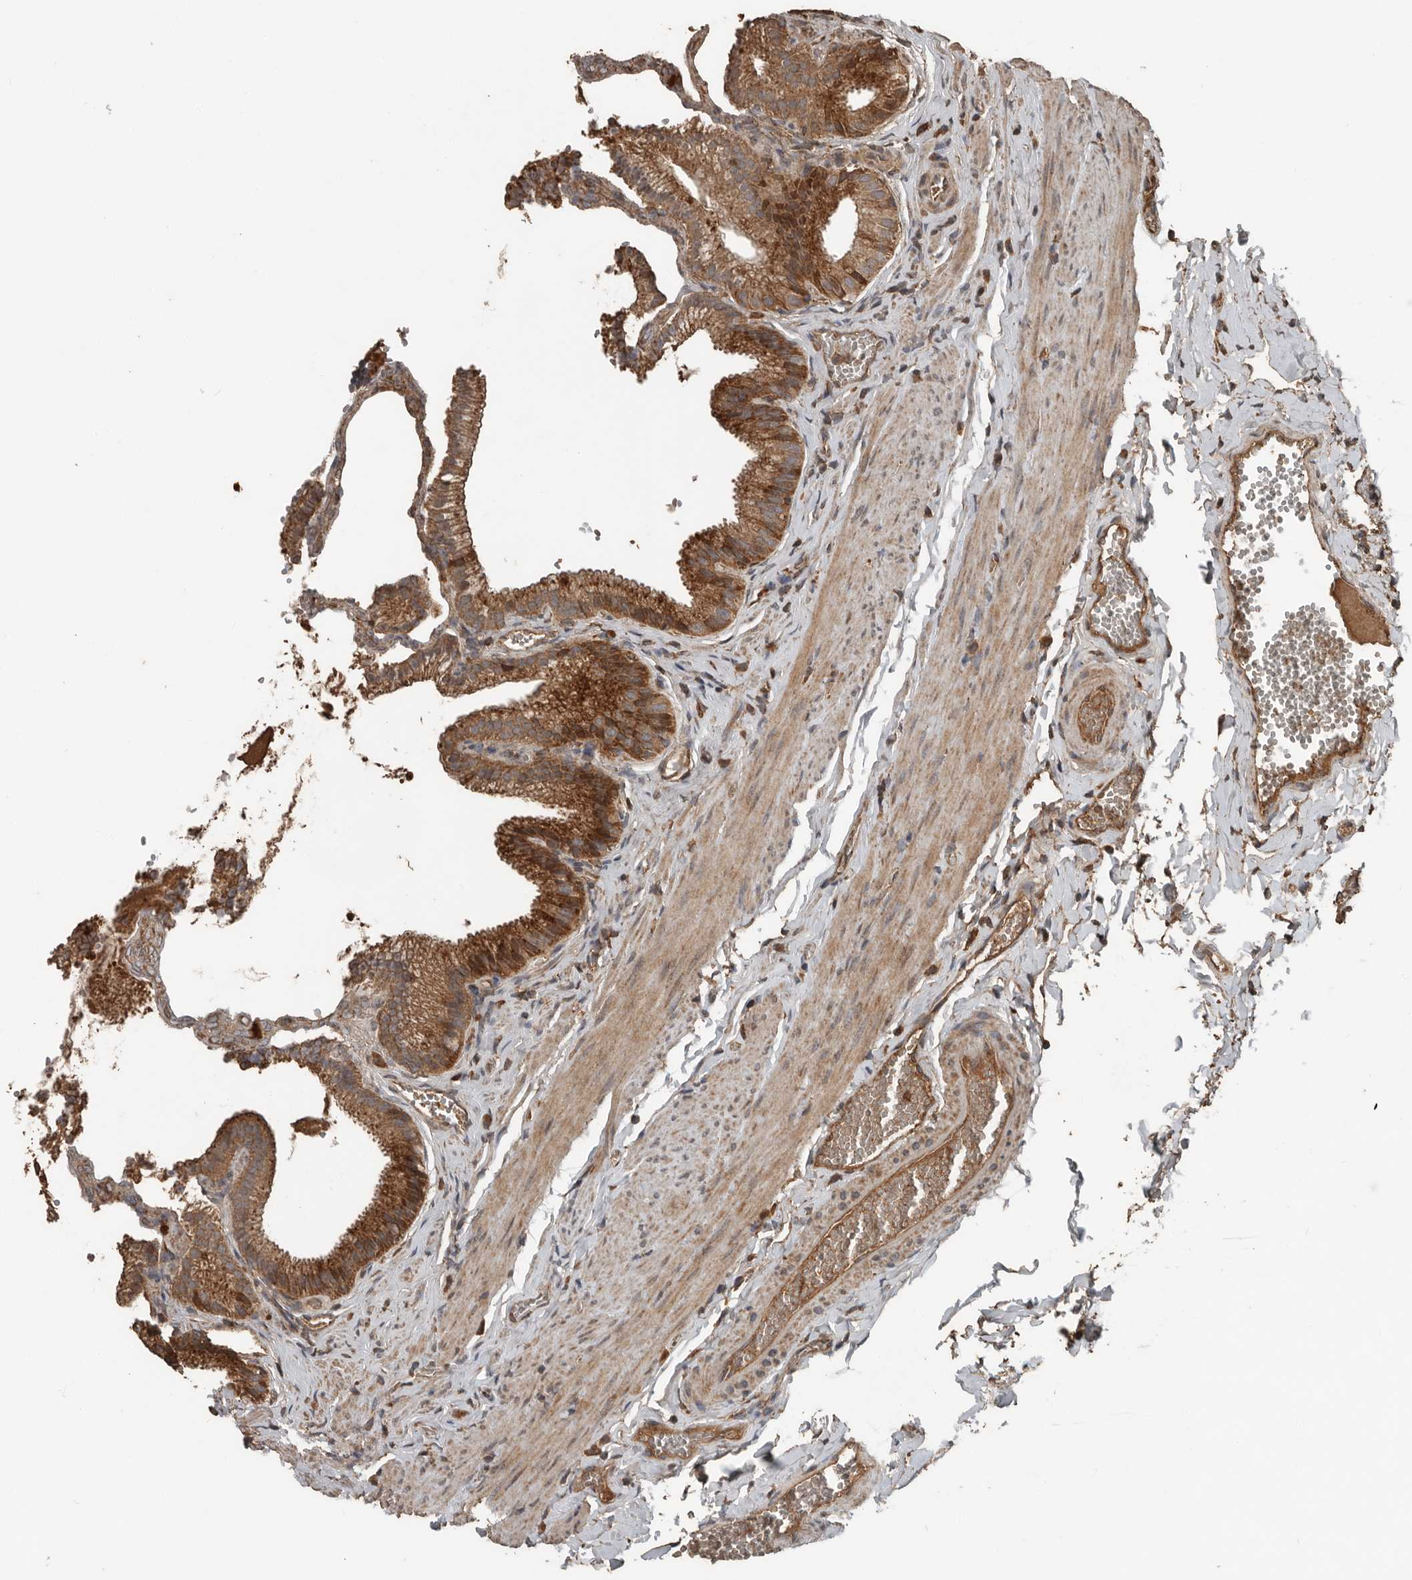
{"staining": {"intensity": "strong", "quantity": ">75%", "location": "cytoplasmic/membranous"}, "tissue": "gallbladder", "cell_type": "Glandular cells", "image_type": "normal", "snomed": [{"axis": "morphology", "description": "Normal tissue, NOS"}, {"axis": "topography", "description": "Gallbladder"}], "caption": "There is high levels of strong cytoplasmic/membranous positivity in glandular cells of normal gallbladder, as demonstrated by immunohistochemical staining (brown color).", "gene": "RNF207", "patient": {"sex": "male", "age": 38}}